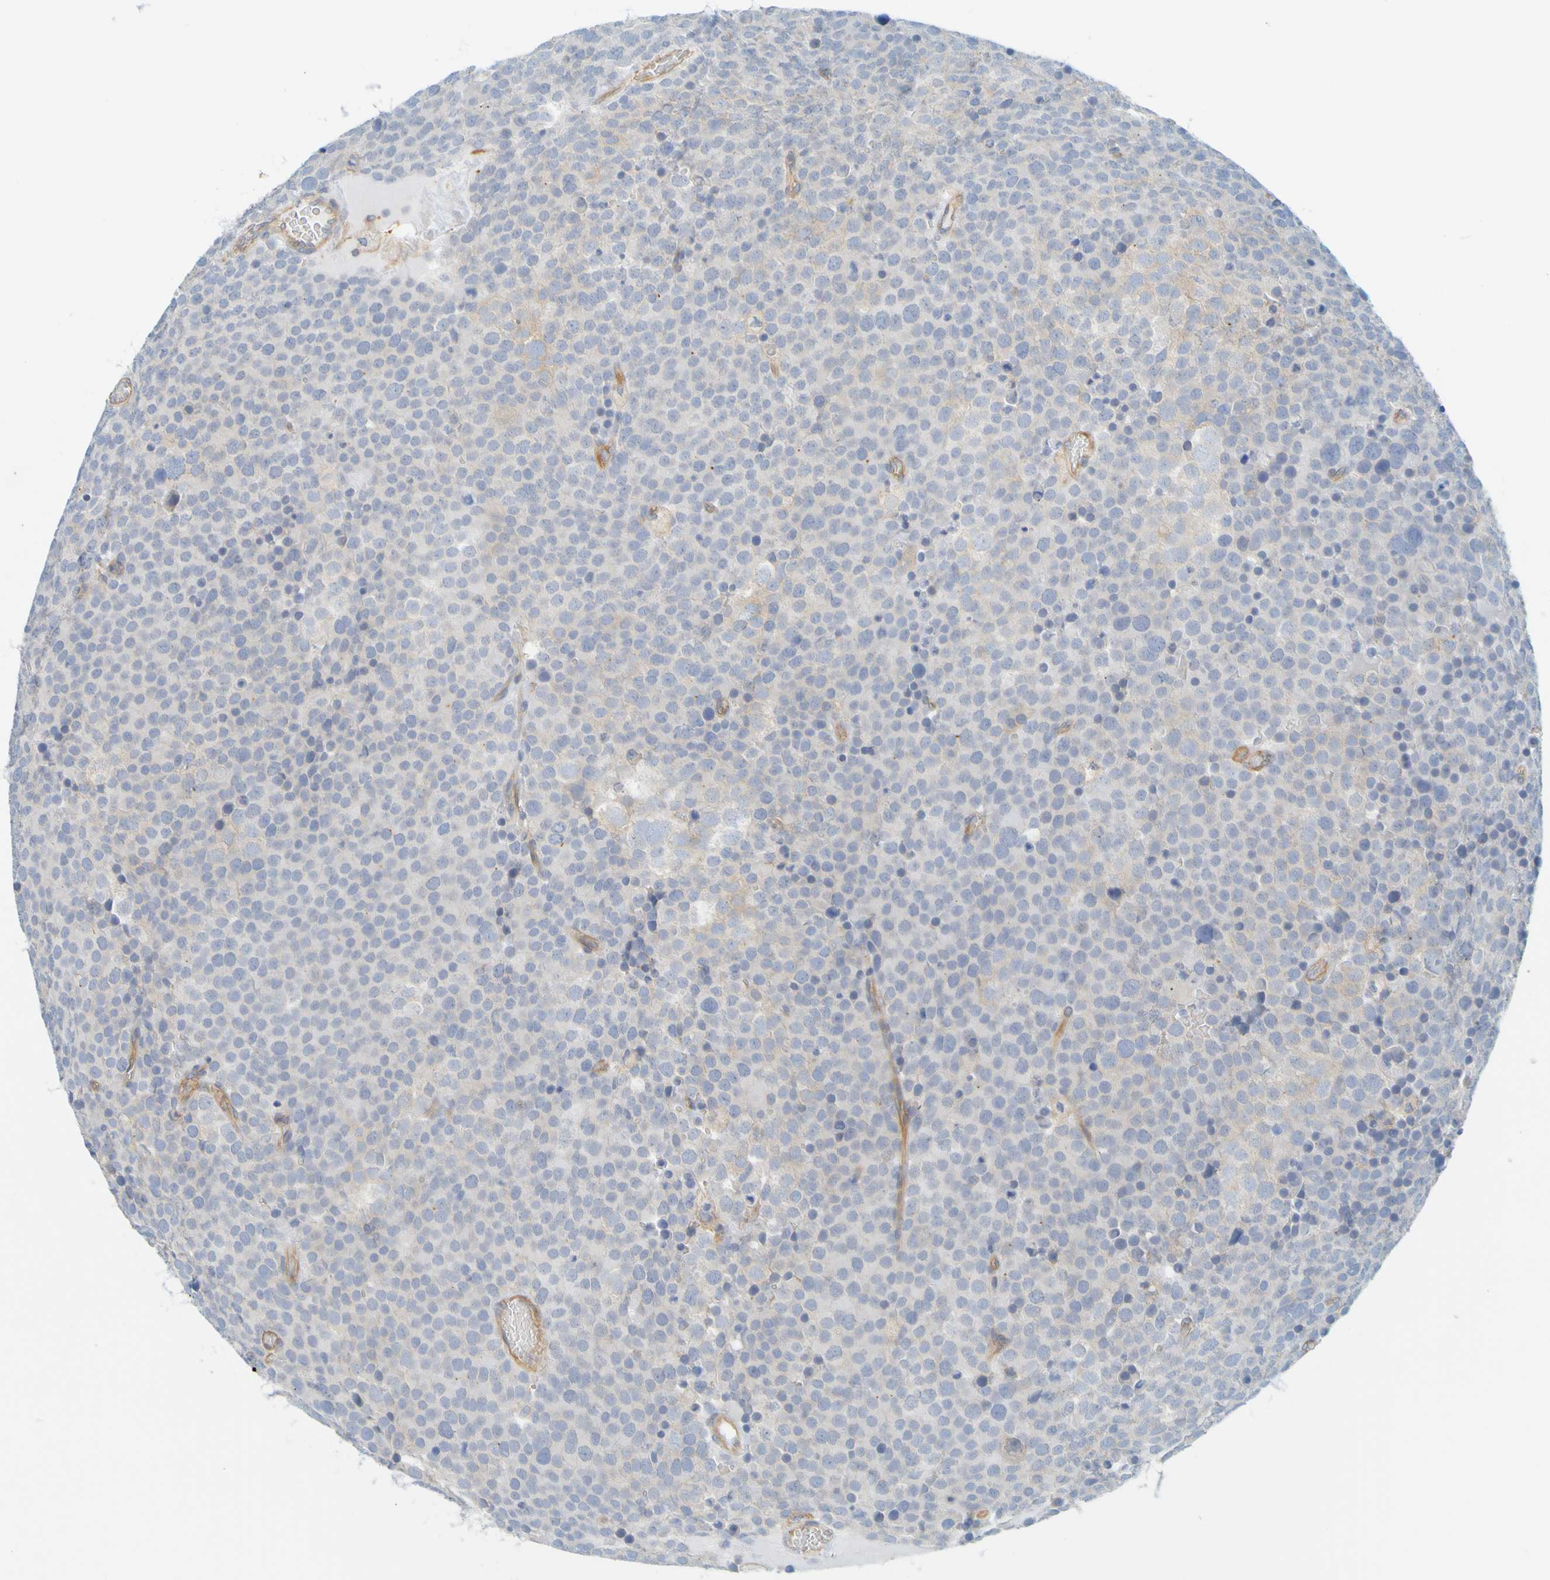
{"staining": {"intensity": "negative", "quantity": "none", "location": "none"}, "tissue": "testis cancer", "cell_type": "Tumor cells", "image_type": "cancer", "snomed": [{"axis": "morphology", "description": "Seminoma, NOS"}, {"axis": "topography", "description": "Testis"}], "caption": "A micrograph of human testis cancer is negative for staining in tumor cells.", "gene": "APPL1", "patient": {"sex": "male", "age": 71}}